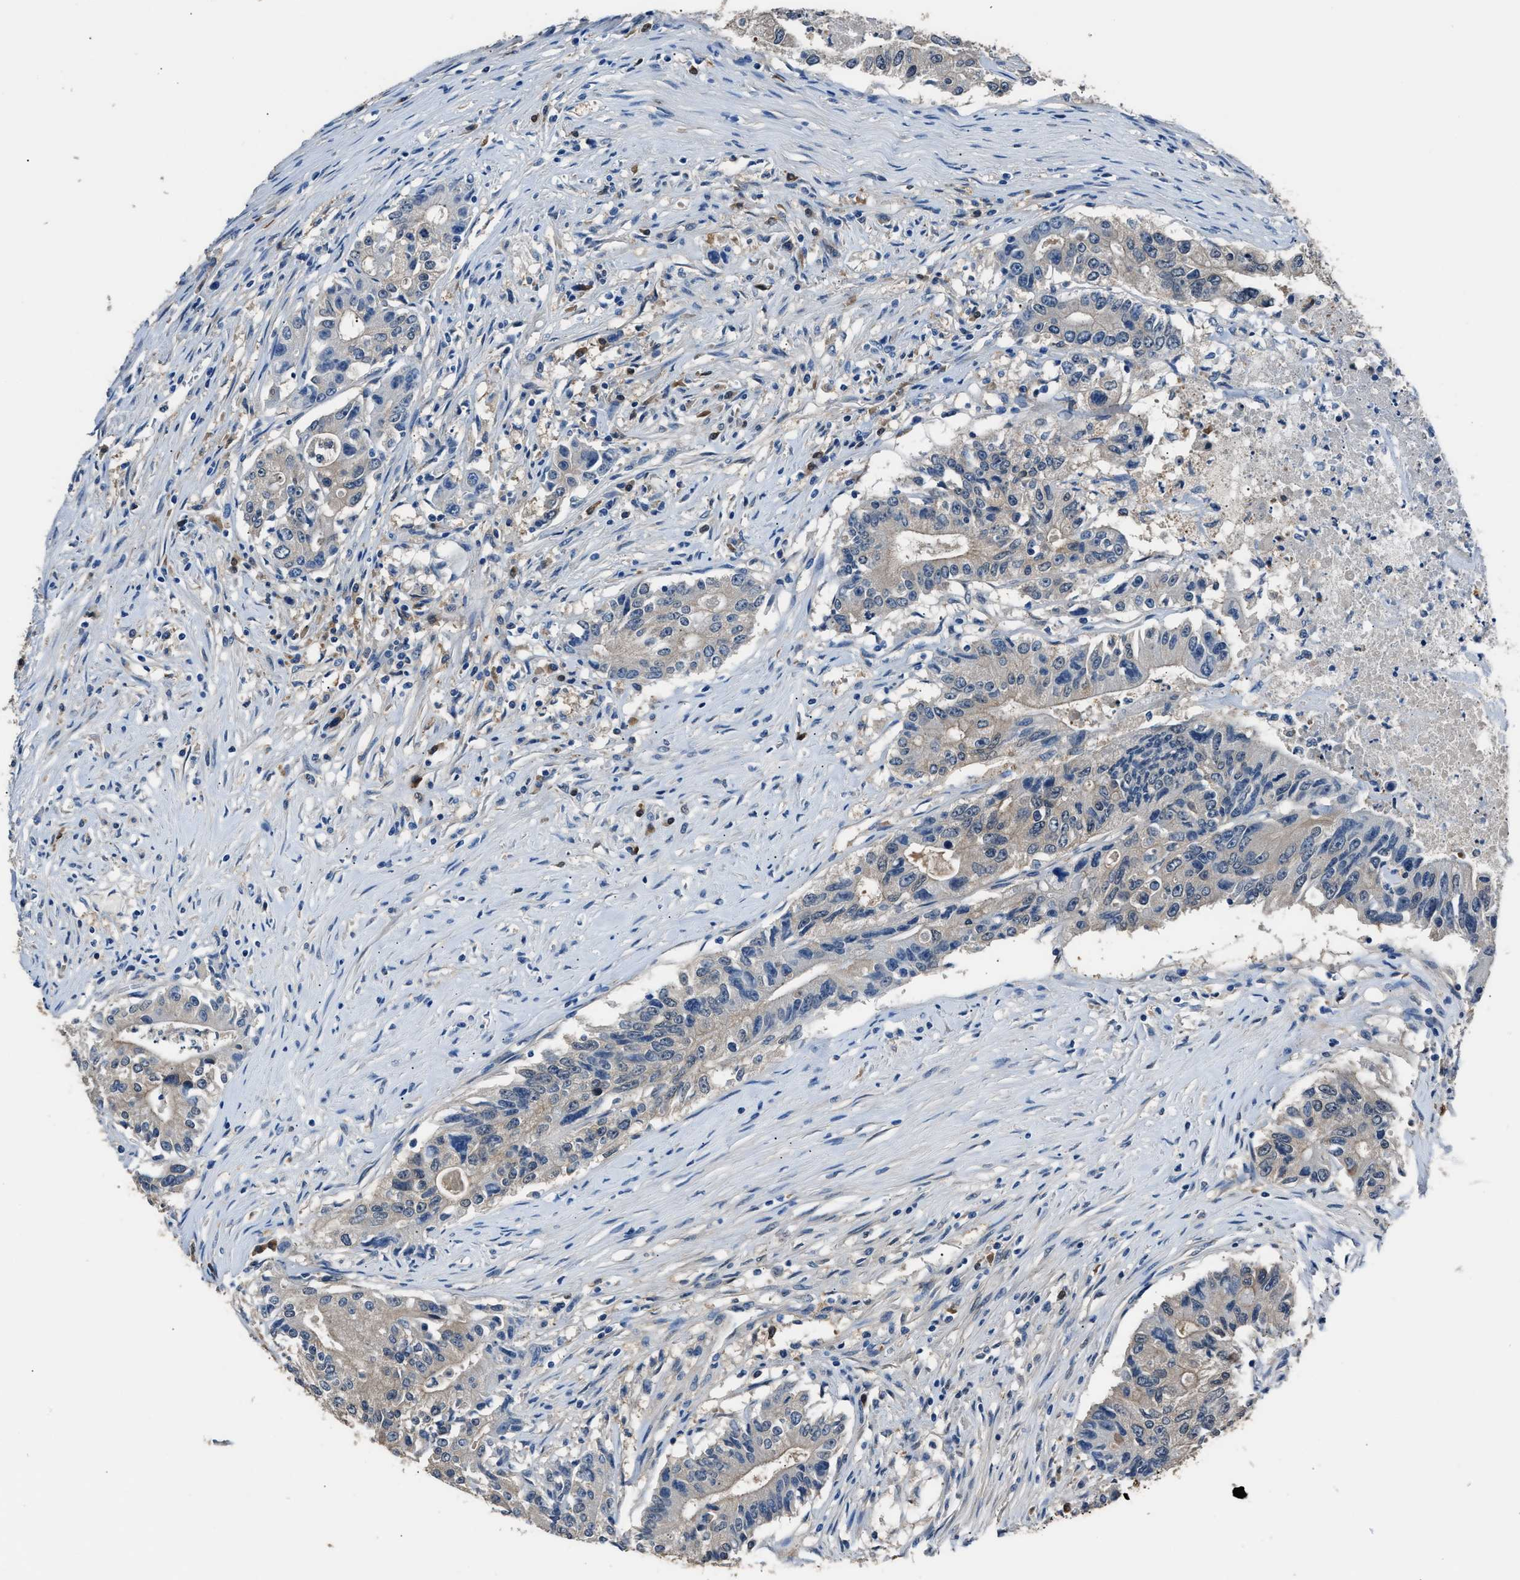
{"staining": {"intensity": "weak", "quantity": "25%-75%", "location": "cytoplasmic/membranous"}, "tissue": "colorectal cancer", "cell_type": "Tumor cells", "image_type": "cancer", "snomed": [{"axis": "morphology", "description": "Adenocarcinoma, NOS"}, {"axis": "topography", "description": "Colon"}], "caption": "A brown stain labels weak cytoplasmic/membranous positivity of a protein in colorectal cancer tumor cells. The protein is shown in brown color, while the nuclei are stained blue.", "gene": "GSTP1", "patient": {"sex": "female", "age": 77}}